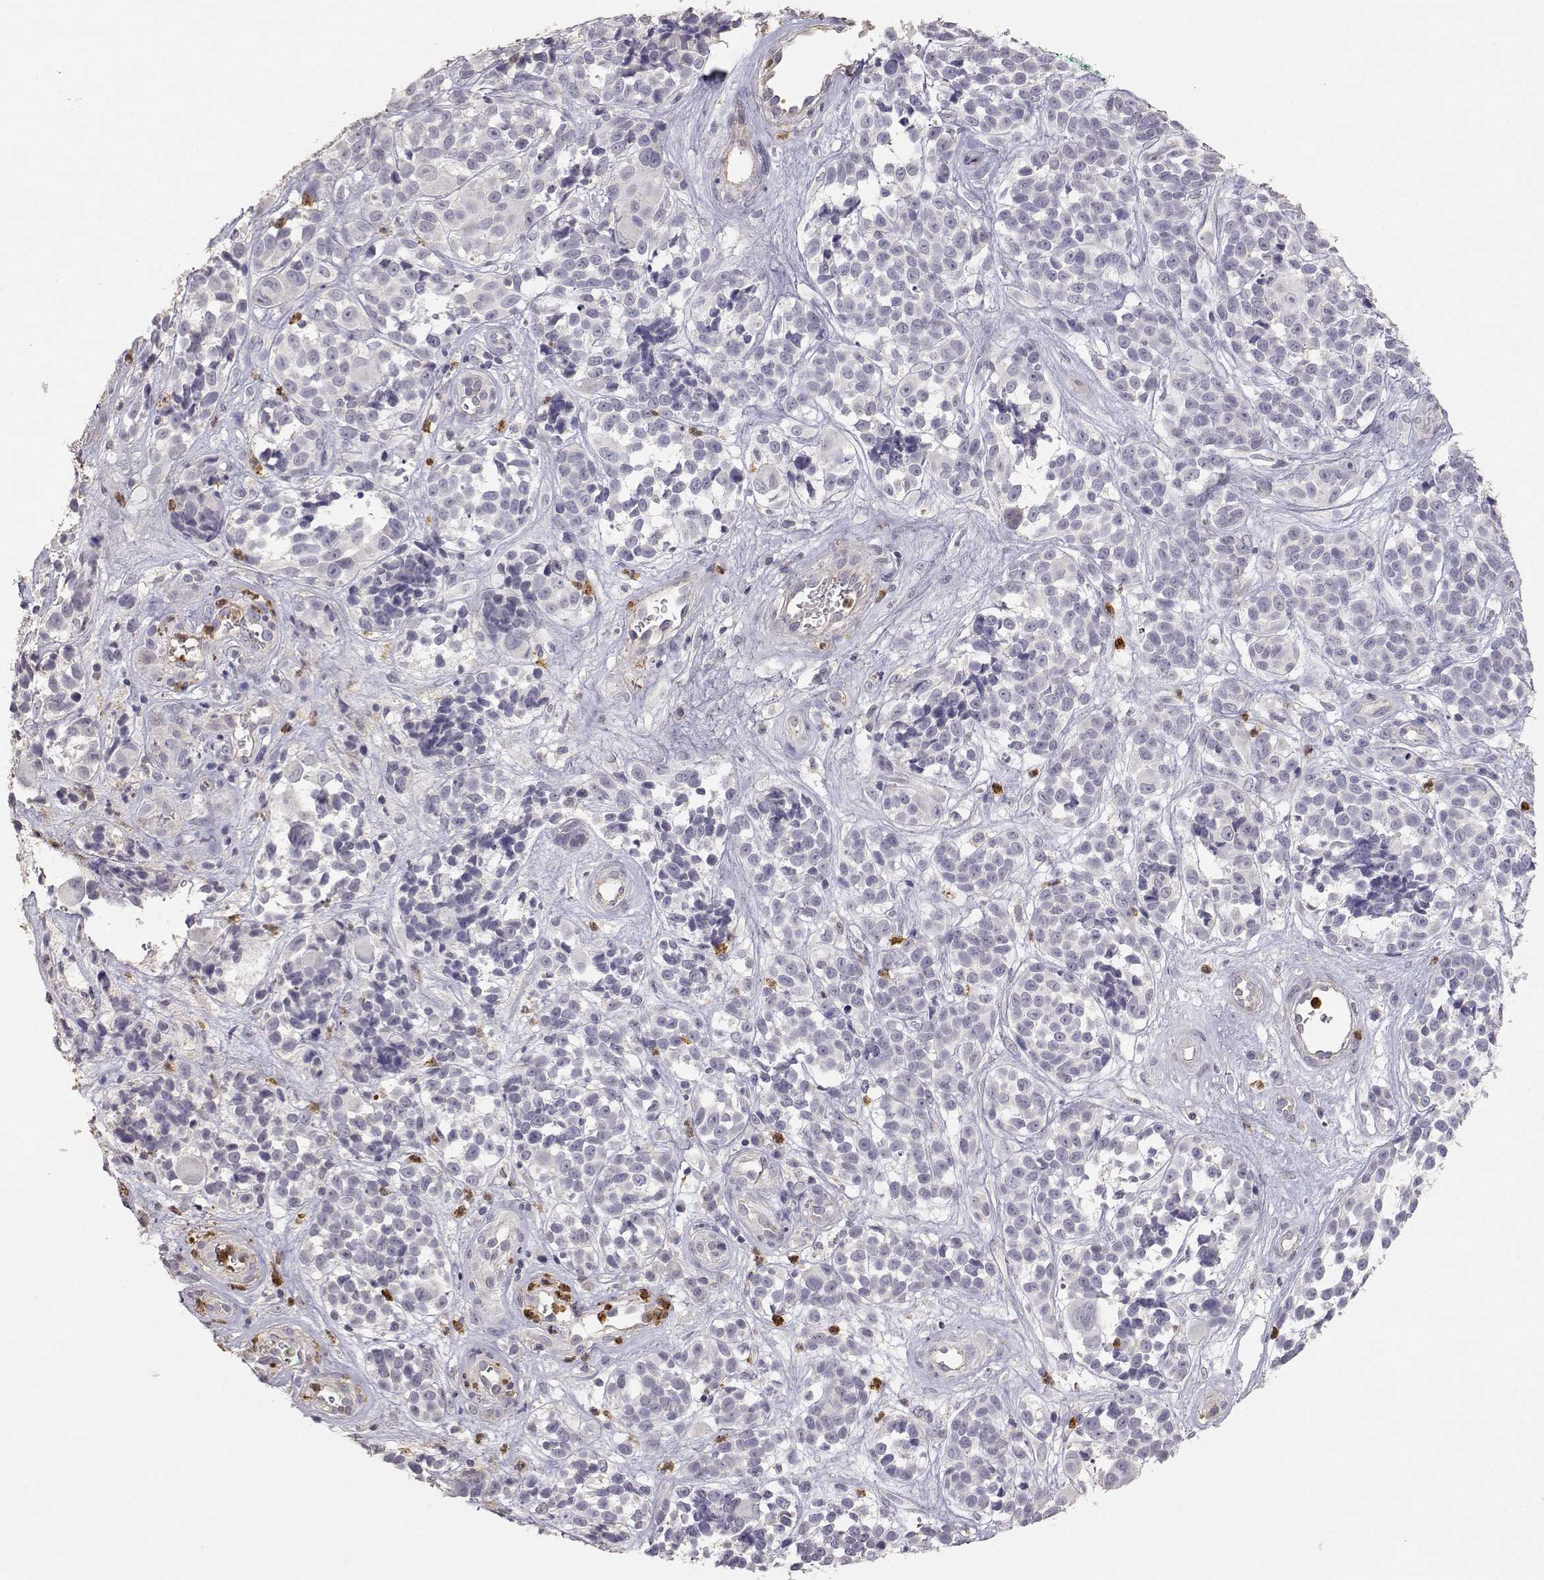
{"staining": {"intensity": "negative", "quantity": "none", "location": "none"}, "tissue": "melanoma", "cell_type": "Tumor cells", "image_type": "cancer", "snomed": [{"axis": "morphology", "description": "Malignant melanoma, NOS"}, {"axis": "topography", "description": "Skin"}], "caption": "DAB immunohistochemical staining of melanoma demonstrates no significant staining in tumor cells.", "gene": "TNFRSF10C", "patient": {"sex": "female", "age": 88}}